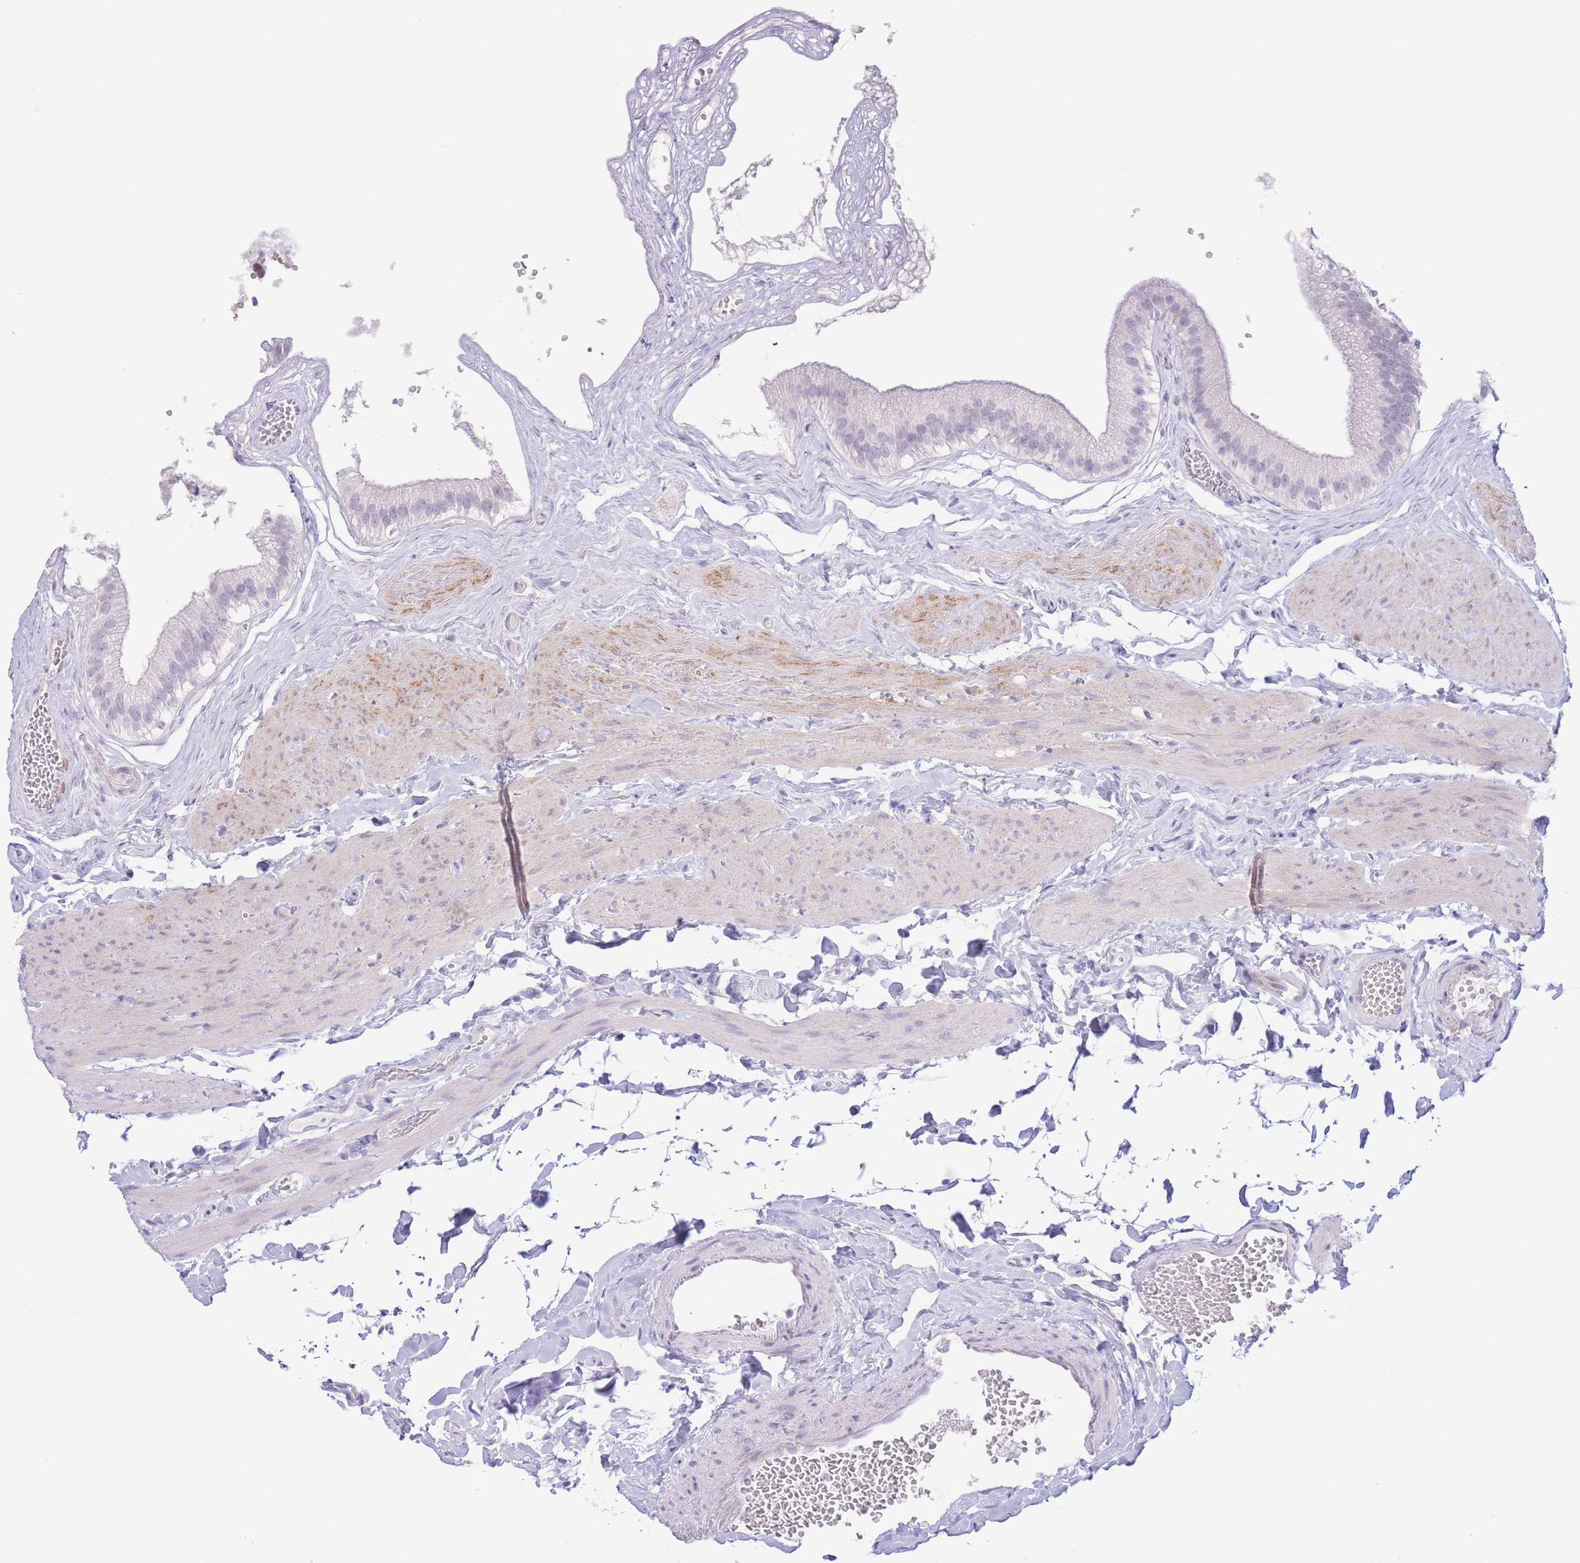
{"staining": {"intensity": "negative", "quantity": "none", "location": "none"}, "tissue": "gallbladder", "cell_type": "Glandular cells", "image_type": "normal", "snomed": [{"axis": "morphology", "description": "Normal tissue, NOS"}, {"axis": "topography", "description": "Gallbladder"}], "caption": "Glandular cells are negative for protein expression in normal human gallbladder.", "gene": "PKLR", "patient": {"sex": "female", "age": 54}}